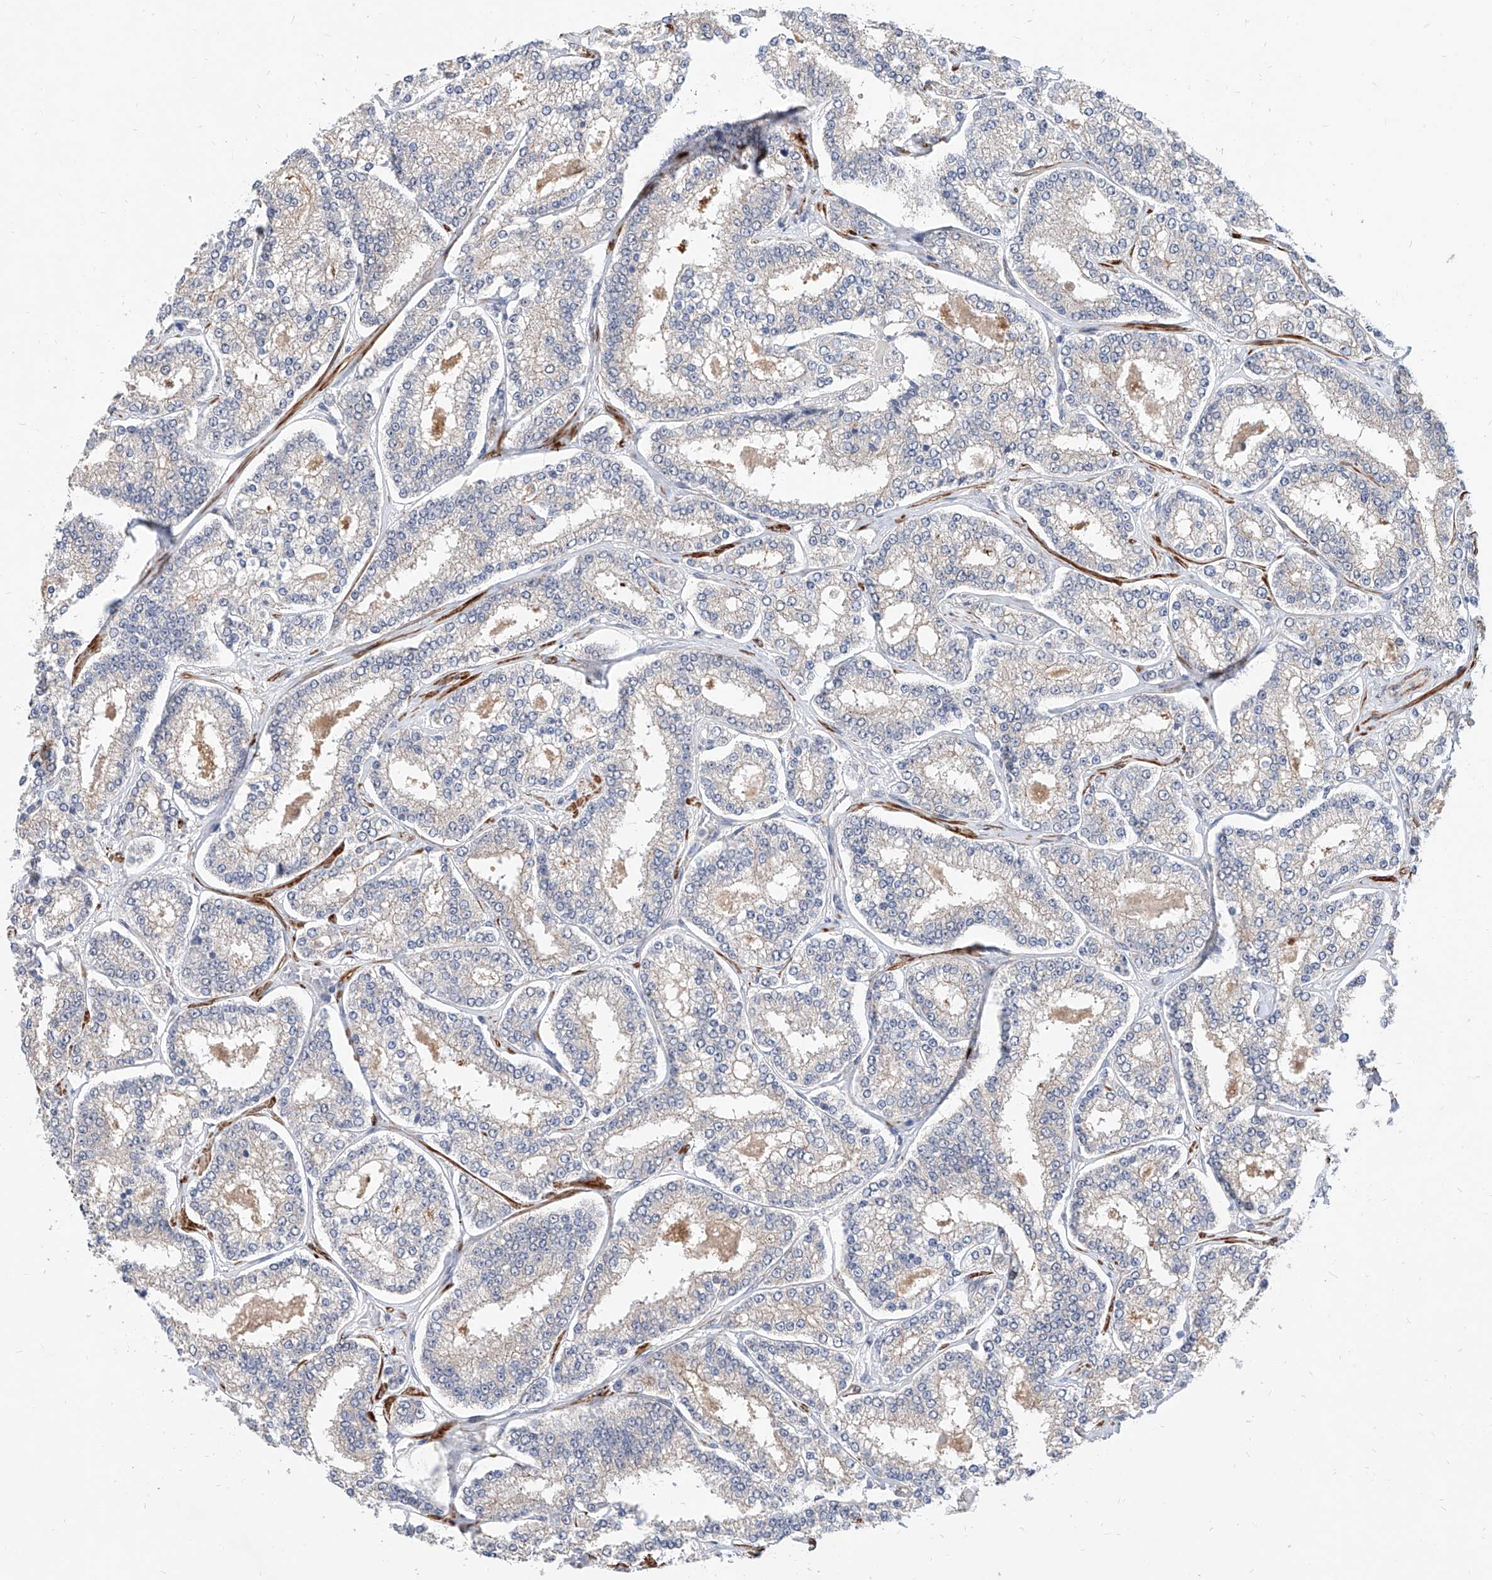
{"staining": {"intensity": "negative", "quantity": "none", "location": "none"}, "tissue": "prostate cancer", "cell_type": "Tumor cells", "image_type": "cancer", "snomed": [{"axis": "morphology", "description": "Normal tissue, NOS"}, {"axis": "morphology", "description": "Adenocarcinoma, High grade"}, {"axis": "topography", "description": "Prostate"}], "caption": "Immunohistochemical staining of human high-grade adenocarcinoma (prostate) displays no significant staining in tumor cells.", "gene": "MAGEE2", "patient": {"sex": "male", "age": 83}}